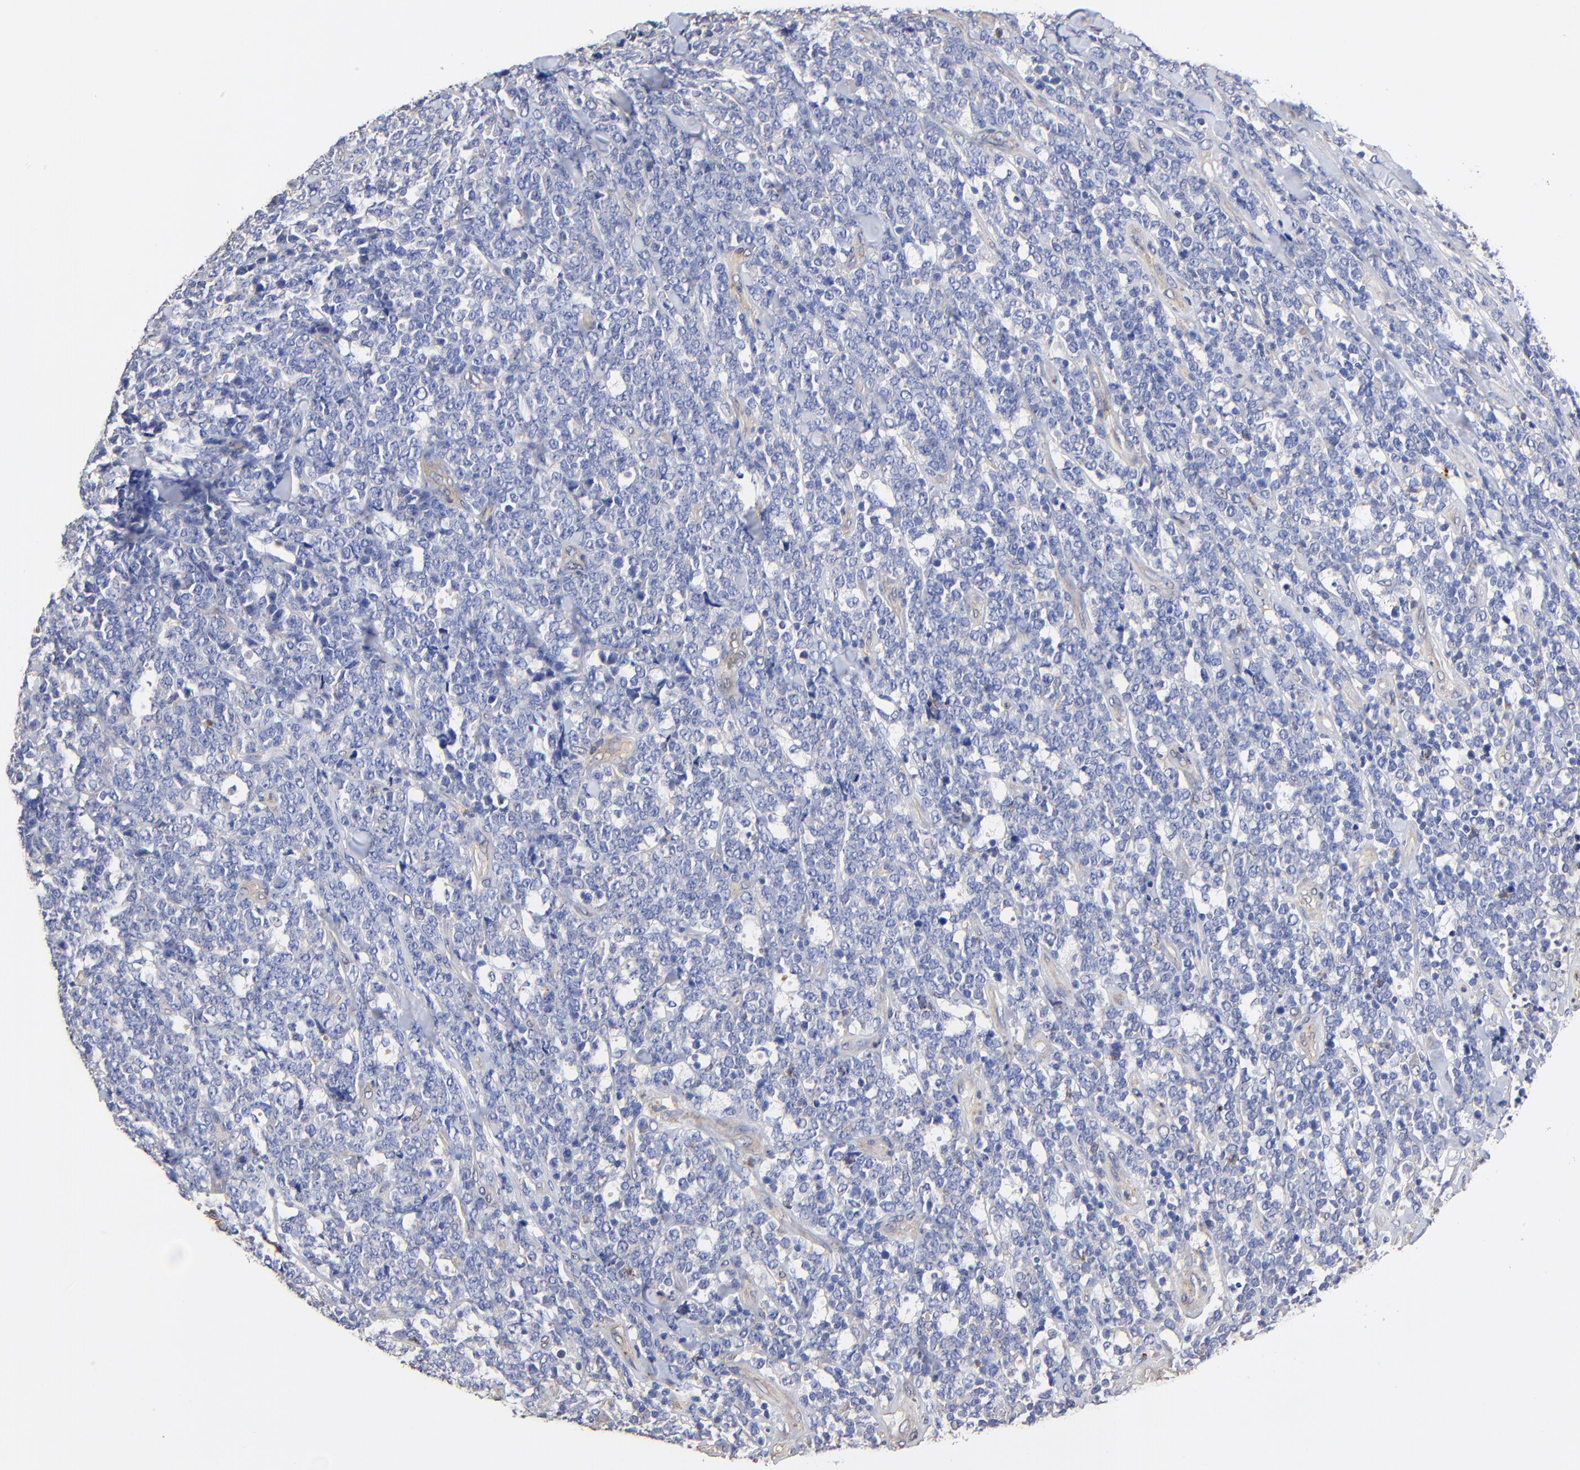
{"staining": {"intensity": "negative", "quantity": "none", "location": "none"}, "tissue": "lymphoma", "cell_type": "Tumor cells", "image_type": "cancer", "snomed": [{"axis": "morphology", "description": "Malignant lymphoma, non-Hodgkin's type, High grade"}, {"axis": "topography", "description": "Small intestine"}, {"axis": "topography", "description": "Colon"}], "caption": "Immunohistochemistry photomicrograph of human malignant lymphoma, non-Hodgkin's type (high-grade) stained for a protein (brown), which demonstrates no staining in tumor cells.", "gene": "TAGLN2", "patient": {"sex": "male", "age": 8}}